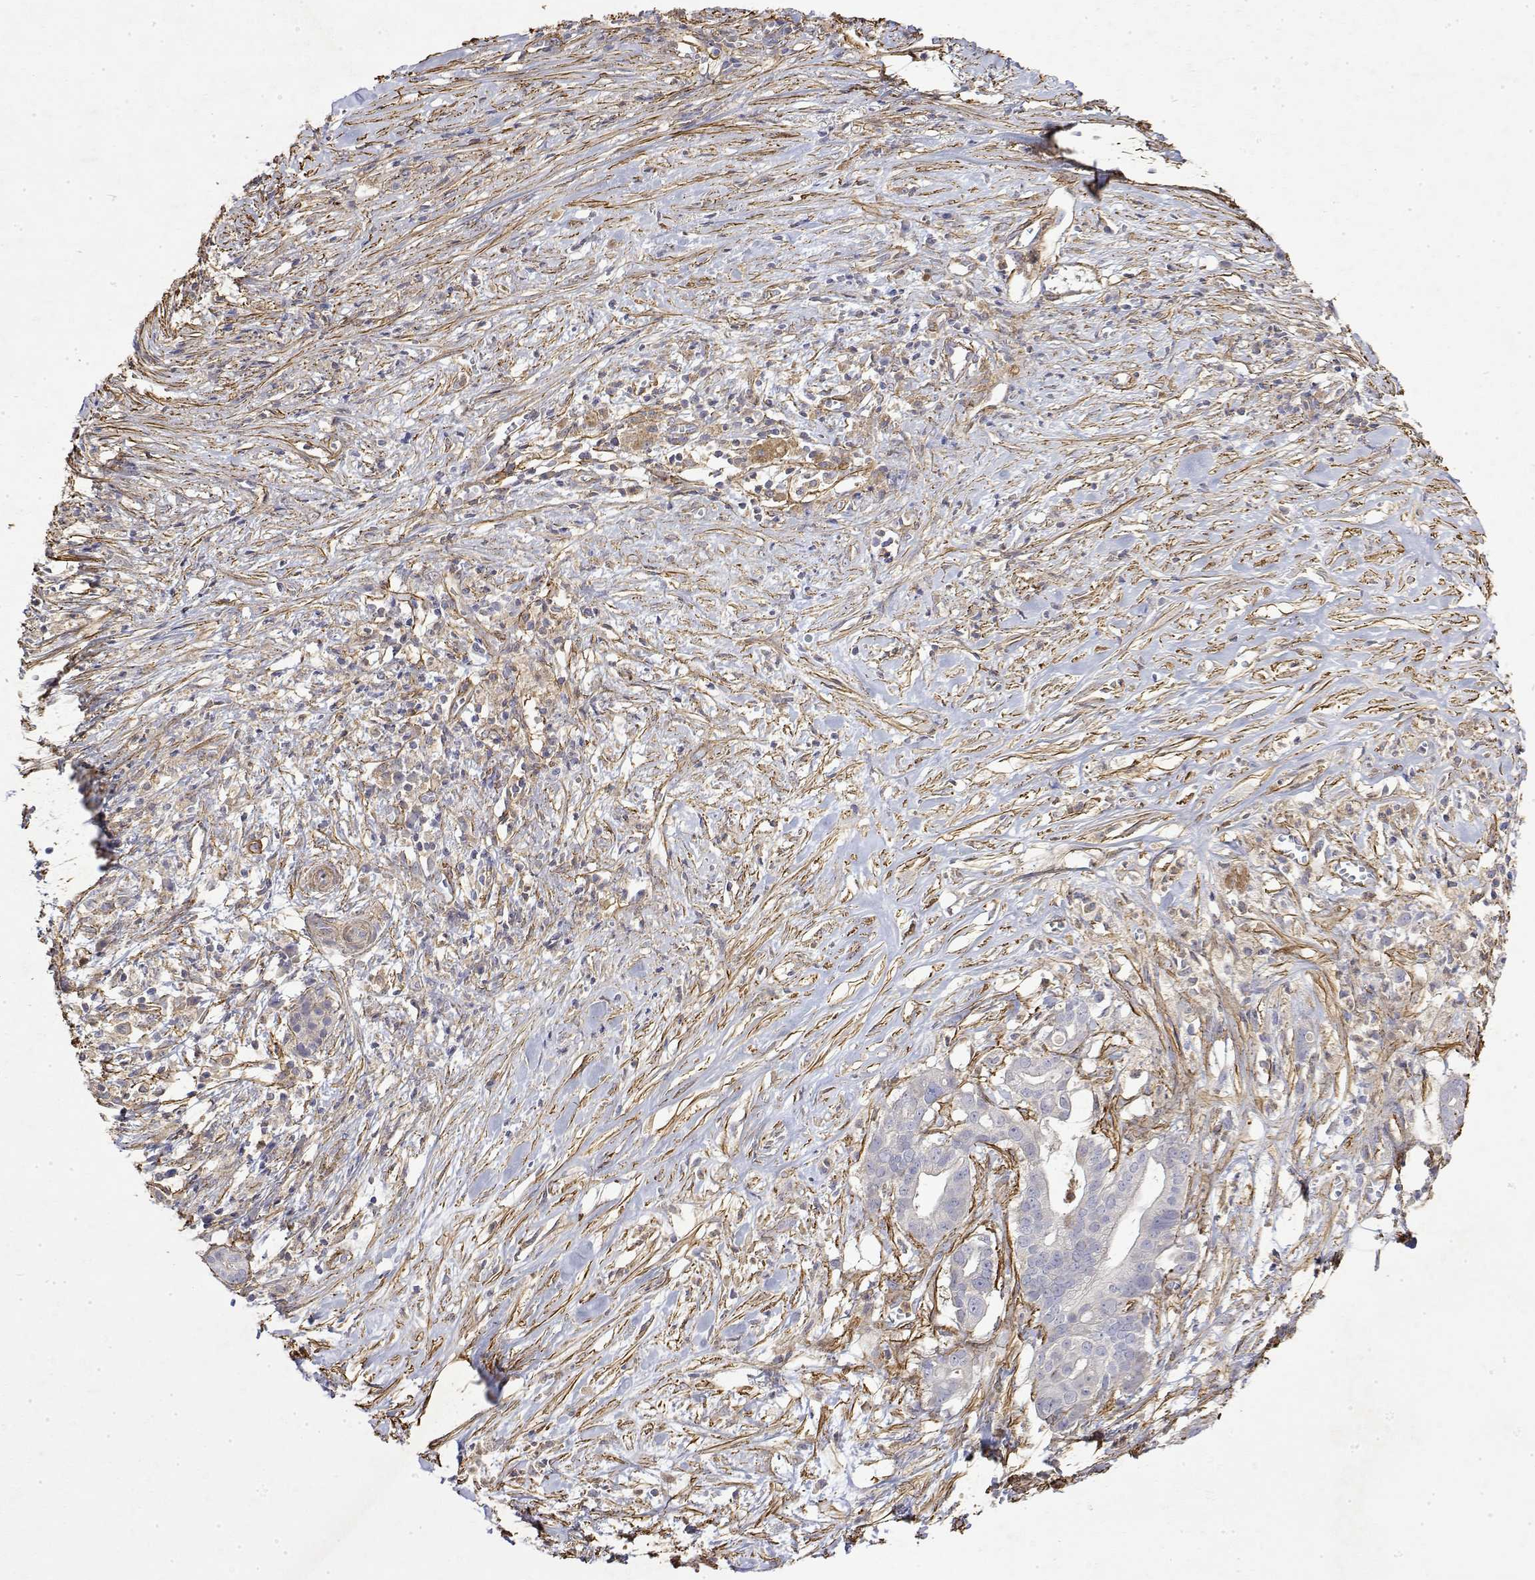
{"staining": {"intensity": "negative", "quantity": "none", "location": "none"}, "tissue": "pancreatic cancer", "cell_type": "Tumor cells", "image_type": "cancer", "snomed": [{"axis": "morphology", "description": "Adenocarcinoma, NOS"}, {"axis": "topography", "description": "Pancreas"}], "caption": "Immunohistochemical staining of pancreatic cancer reveals no significant staining in tumor cells.", "gene": "SOWAHD", "patient": {"sex": "male", "age": 61}}